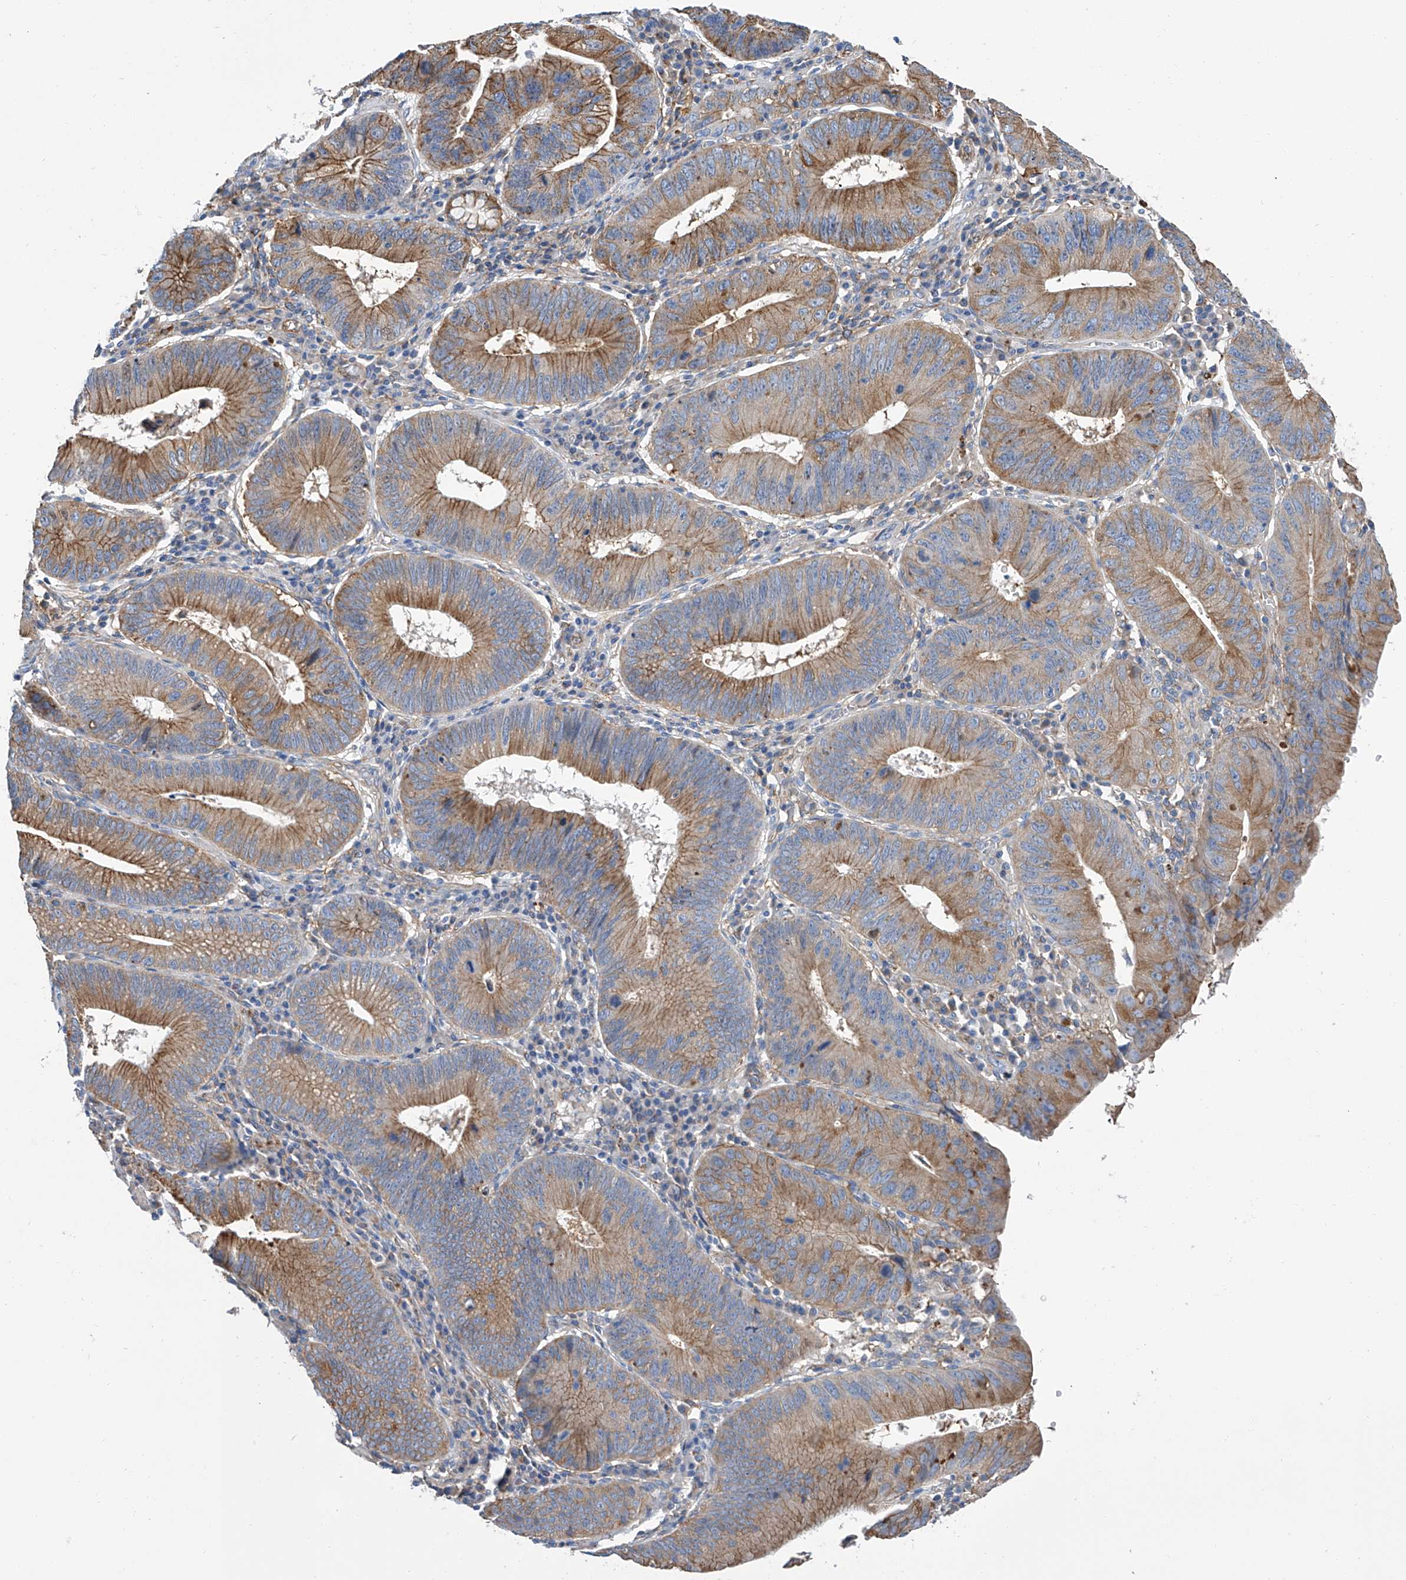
{"staining": {"intensity": "moderate", "quantity": ">75%", "location": "cytoplasmic/membranous"}, "tissue": "stomach cancer", "cell_type": "Tumor cells", "image_type": "cancer", "snomed": [{"axis": "morphology", "description": "Adenocarcinoma, NOS"}, {"axis": "topography", "description": "Stomach"}], "caption": "Human stomach cancer (adenocarcinoma) stained with a protein marker shows moderate staining in tumor cells.", "gene": "GPT", "patient": {"sex": "male", "age": 59}}